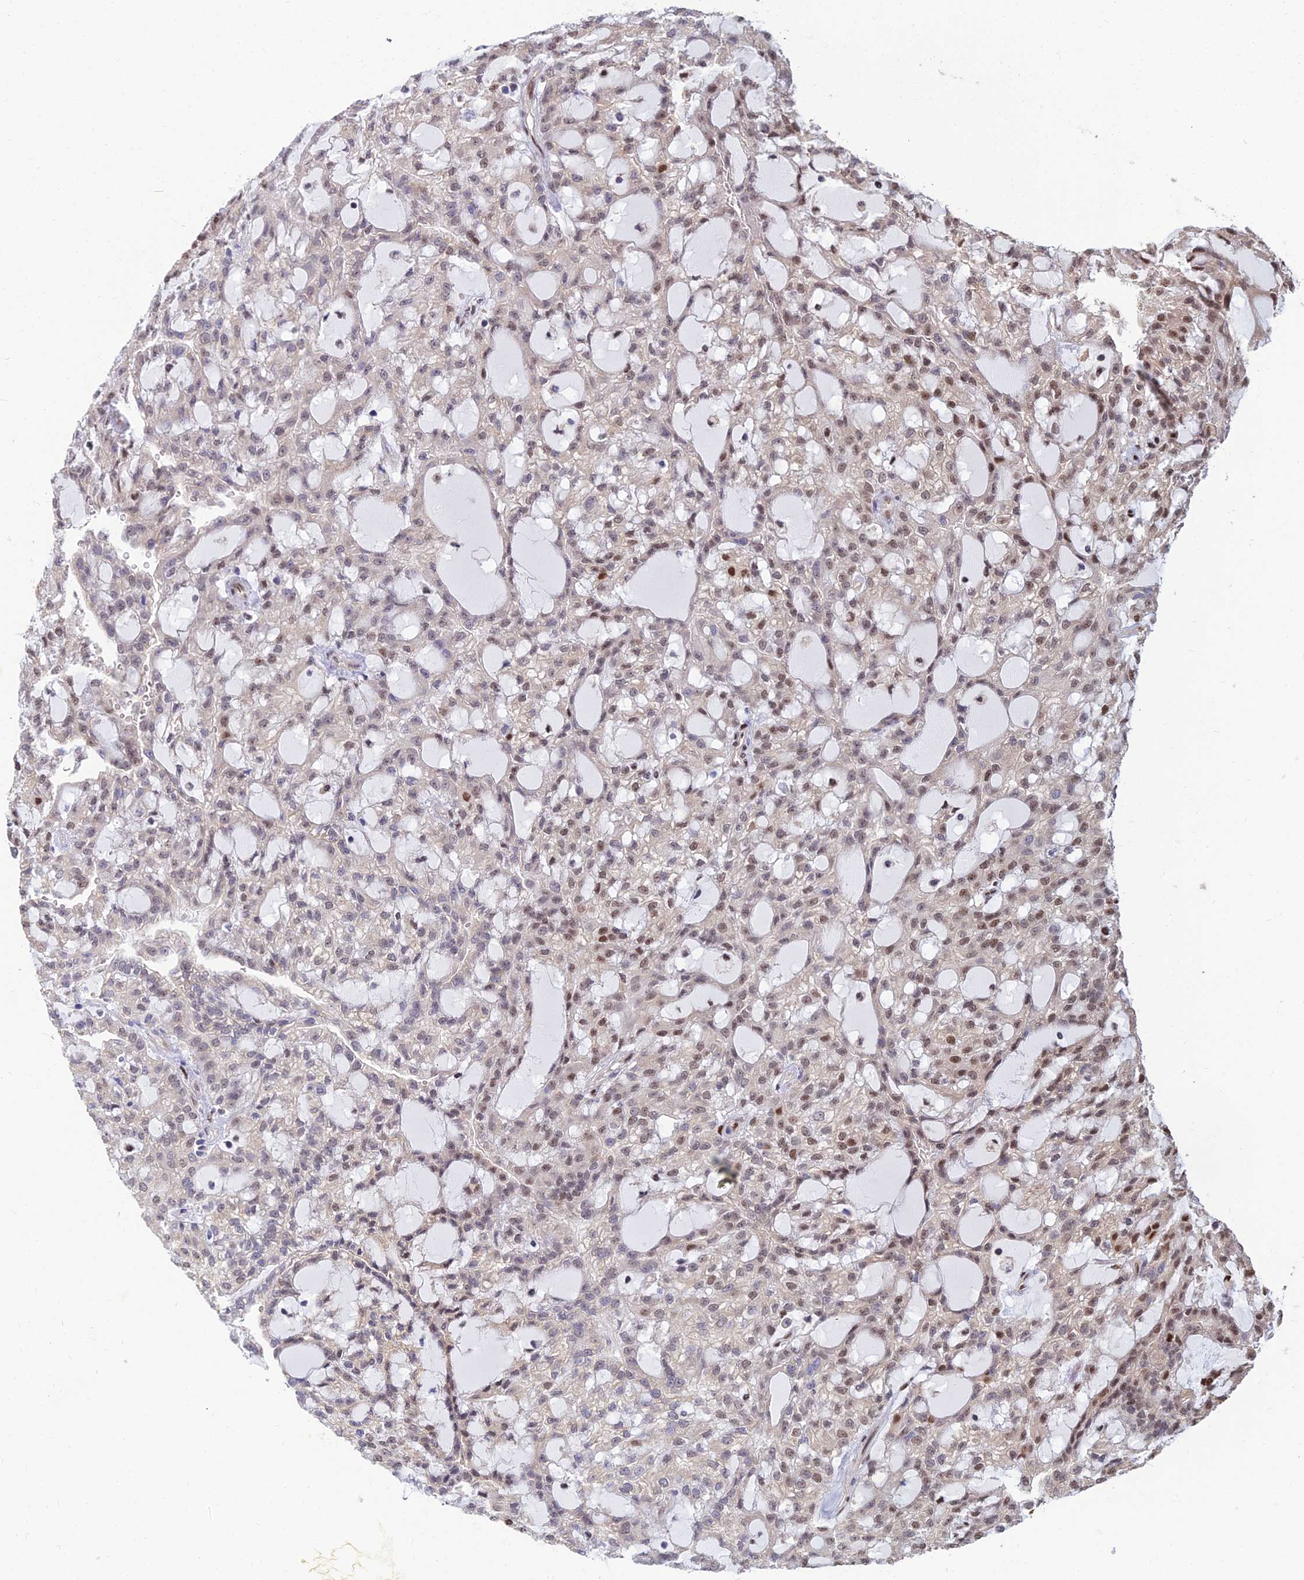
{"staining": {"intensity": "moderate", "quantity": "25%-75%", "location": "nuclear"}, "tissue": "renal cancer", "cell_type": "Tumor cells", "image_type": "cancer", "snomed": [{"axis": "morphology", "description": "Adenocarcinoma, NOS"}, {"axis": "topography", "description": "Kidney"}], "caption": "Adenocarcinoma (renal) stained with immunohistochemistry exhibits moderate nuclear positivity in approximately 25%-75% of tumor cells. Ihc stains the protein in brown and the nuclei are stained blue.", "gene": "DNPEP", "patient": {"sex": "male", "age": 63}}